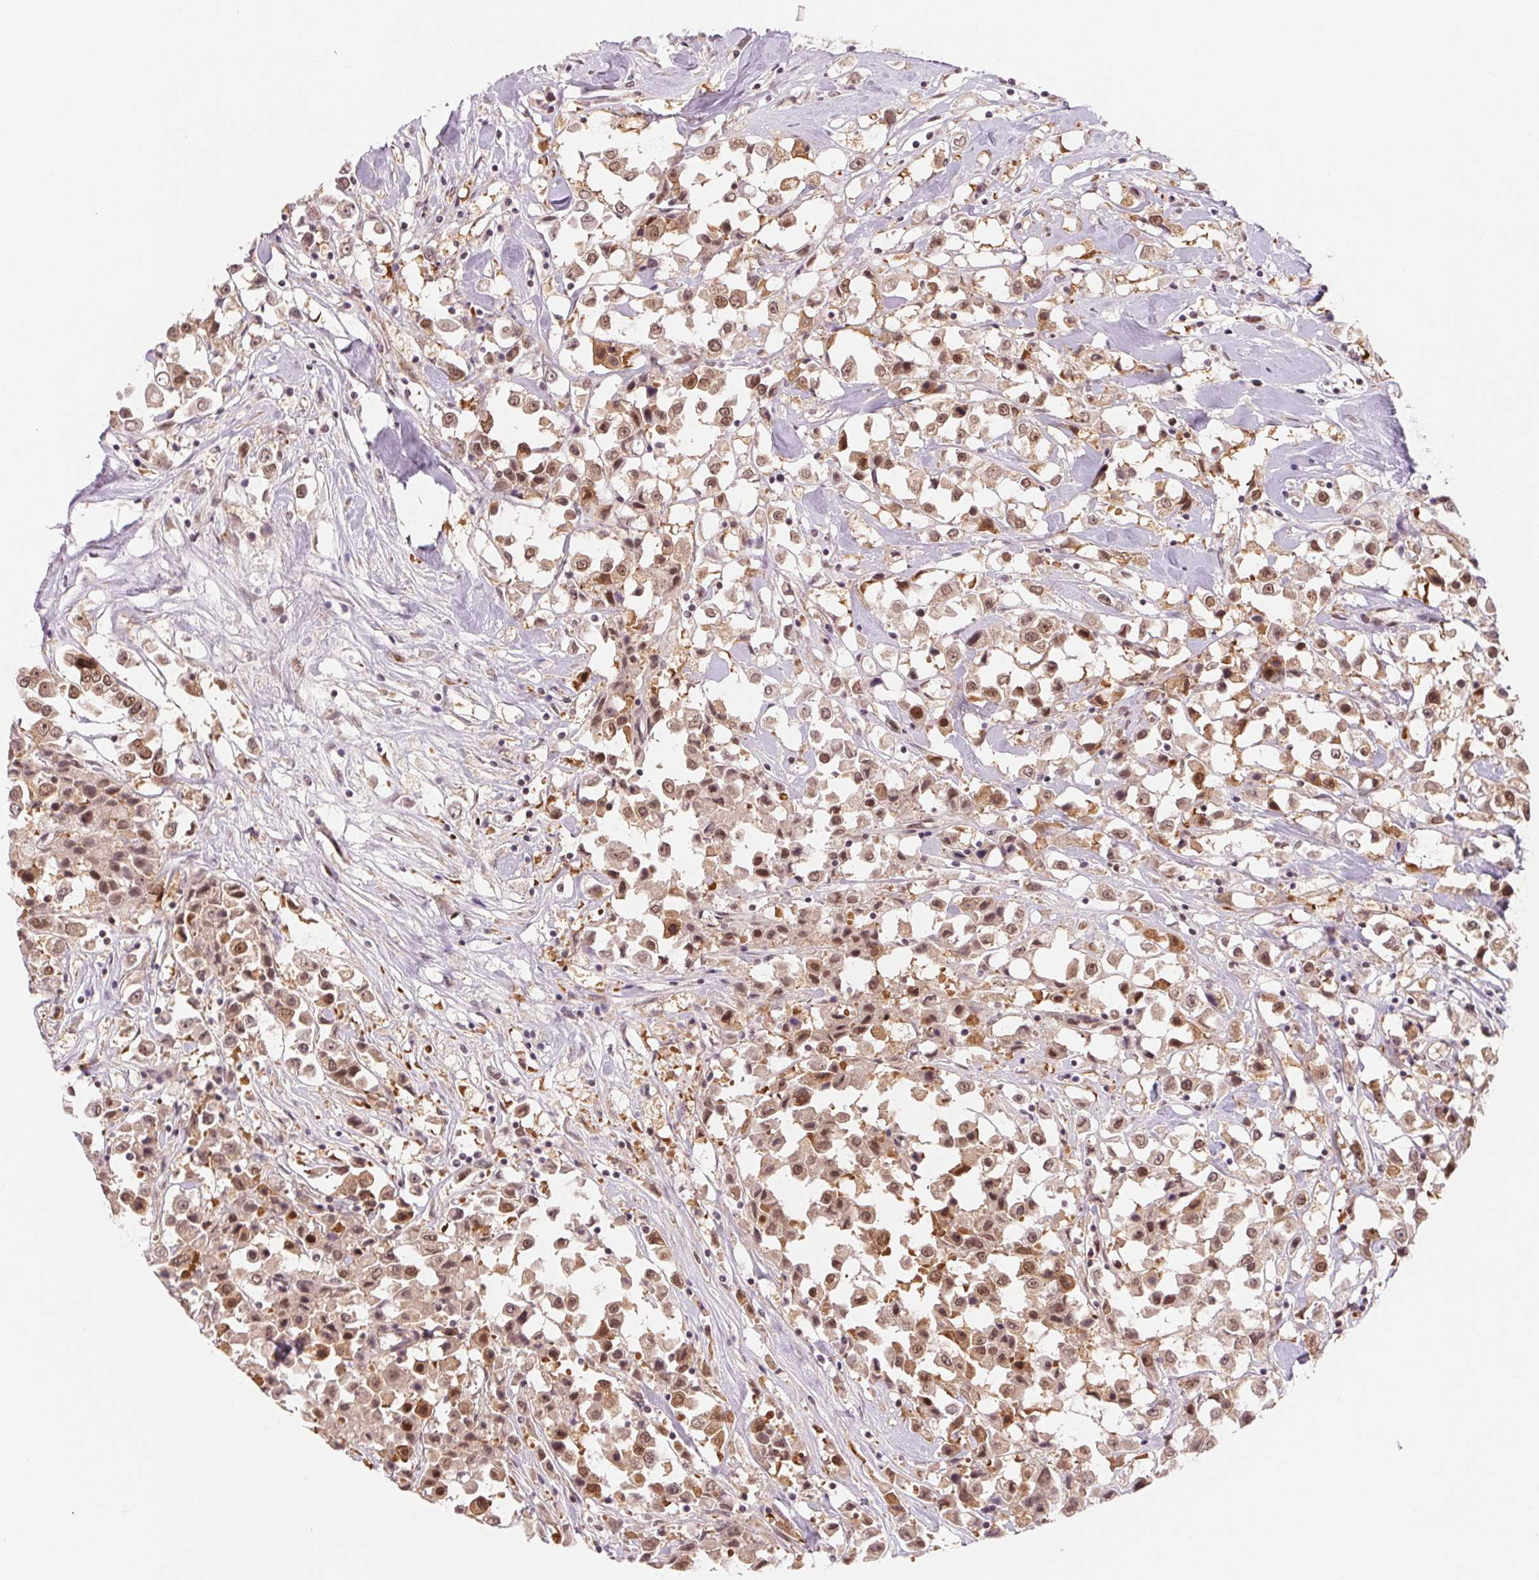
{"staining": {"intensity": "moderate", "quantity": ">75%", "location": "cytoplasmic/membranous,nuclear"}, "tissue": "breast cancer", "cell_type": "Tumor cells", "image_type": "cancer", "snomed": [{"axis": "morphology", "description": "Duct carcinoma"}, {"axis": "topography", "description": "Breast"}], "caption": "This histopathology image displays breast infiltrating ductal carcinoma stained with immunohistochemistry to label a protein in brown. The cytoplasmic/membranous and nuclear of tumor cells show moderate positivity for the protein. Nuclei are counter-stained blue.", "gene": "DNAJB6", "patient": {"sex": "female", "age": 61}}